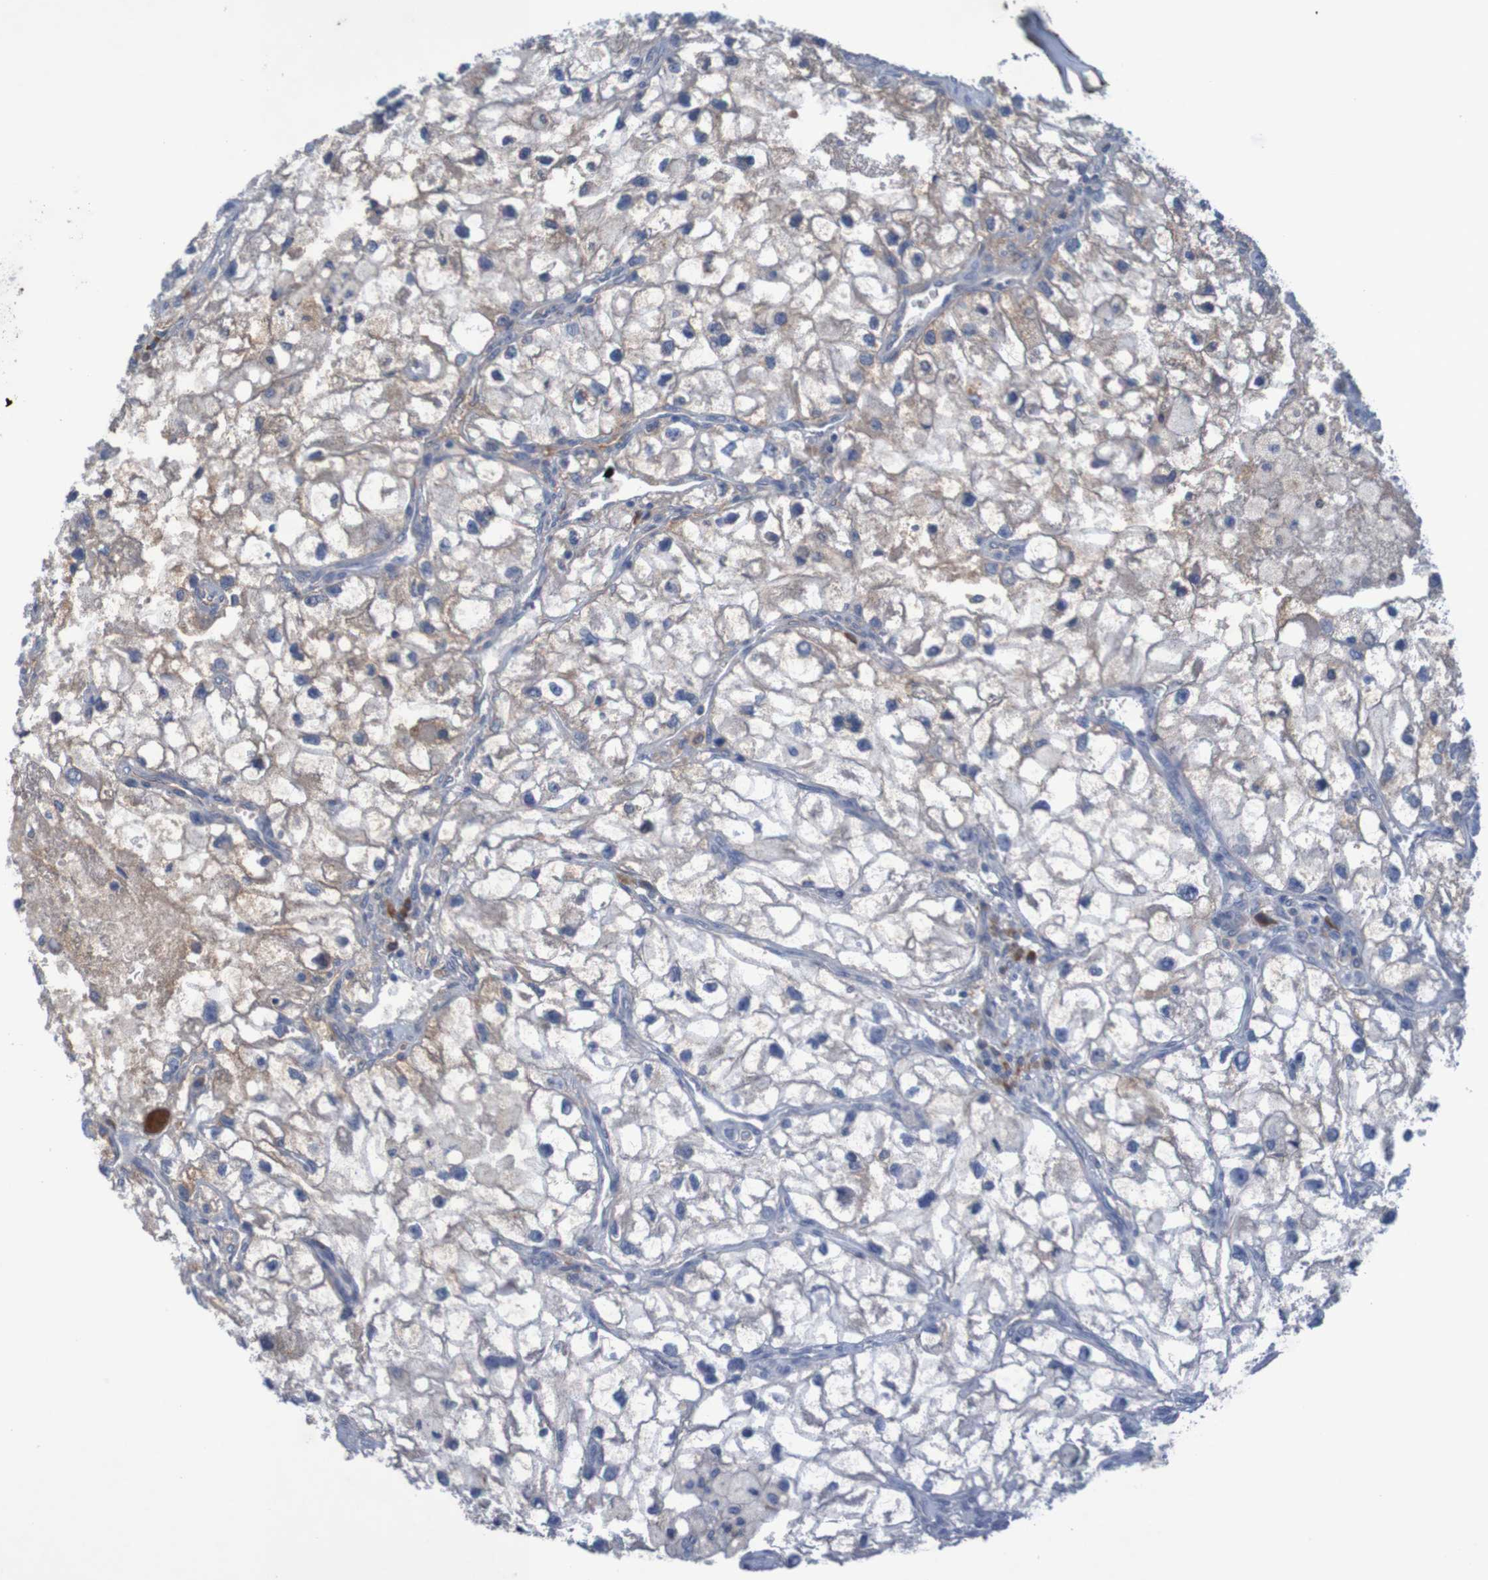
{"staining": {"intensity": "moderate", "quantity": "25%-75%", "location": "cytoplasmic/membranous"}, "tissue": "renal cancer", "cell_type": "Tumor cells", "image_type": "cancer", "snomed": [{"axis": "morphology", "description": "Adenocarcinoma, NOS"}, {"axis": "topography", "description": "Kidney"}], "caption": "Protein analysis of renal cancer tissue exhibits moderate cytoplasmic/membranous positivity in approximately 25%-75% of tumor cells. The staining was performed using DAB, with brown indicating positive protein expression. Nuclei are stained blue with hematoxylin.", "gene": "LTA", "patient": {"sex": "female", "age": 70}}